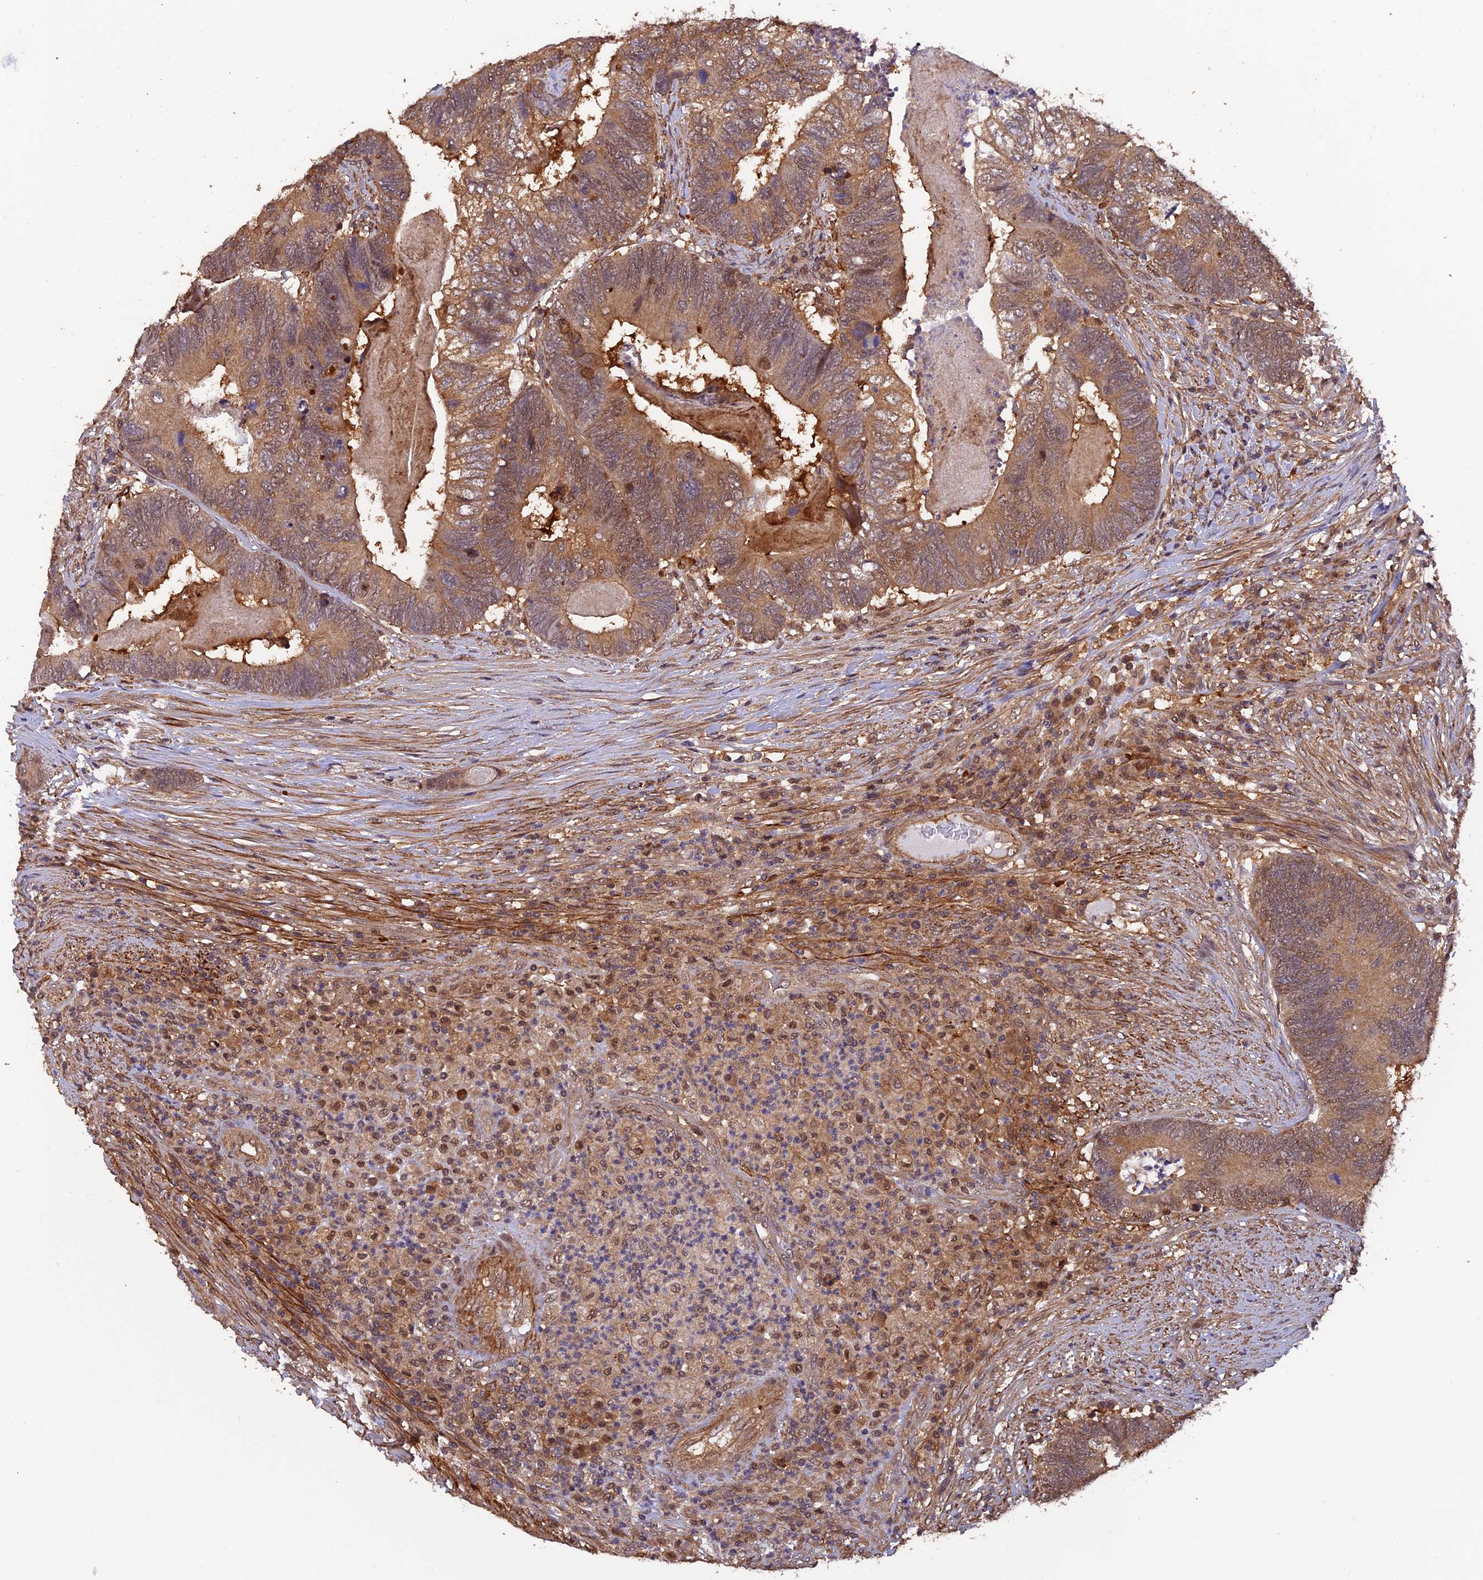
{"staining": {"intensity": "moderate", "quantity": ">75%", "location": "cytoplasmic/membranous,nuclear"}, "tissue": "colorectal cancer", "cell_type": "Tumor cells", "image_type": "cancer", "snomed": [{"axis": "morphology", "description": "Adenocarcinoma, NOS"}, {"axis": "topography", "description": "Colon"}], "caption": "The immunohistochemical stain labels moderate cytoplasmic/membranous and nuclear expression in tumor cells of colorectal cancer (adenocarcinoma) tissue. The staining was performed using DAB, with brown indicating positive protein expression. Nuclei are stained blue with hematoxylin.", "gene": "PSMB3", "patient": {"sex": "female", "age": 67}}